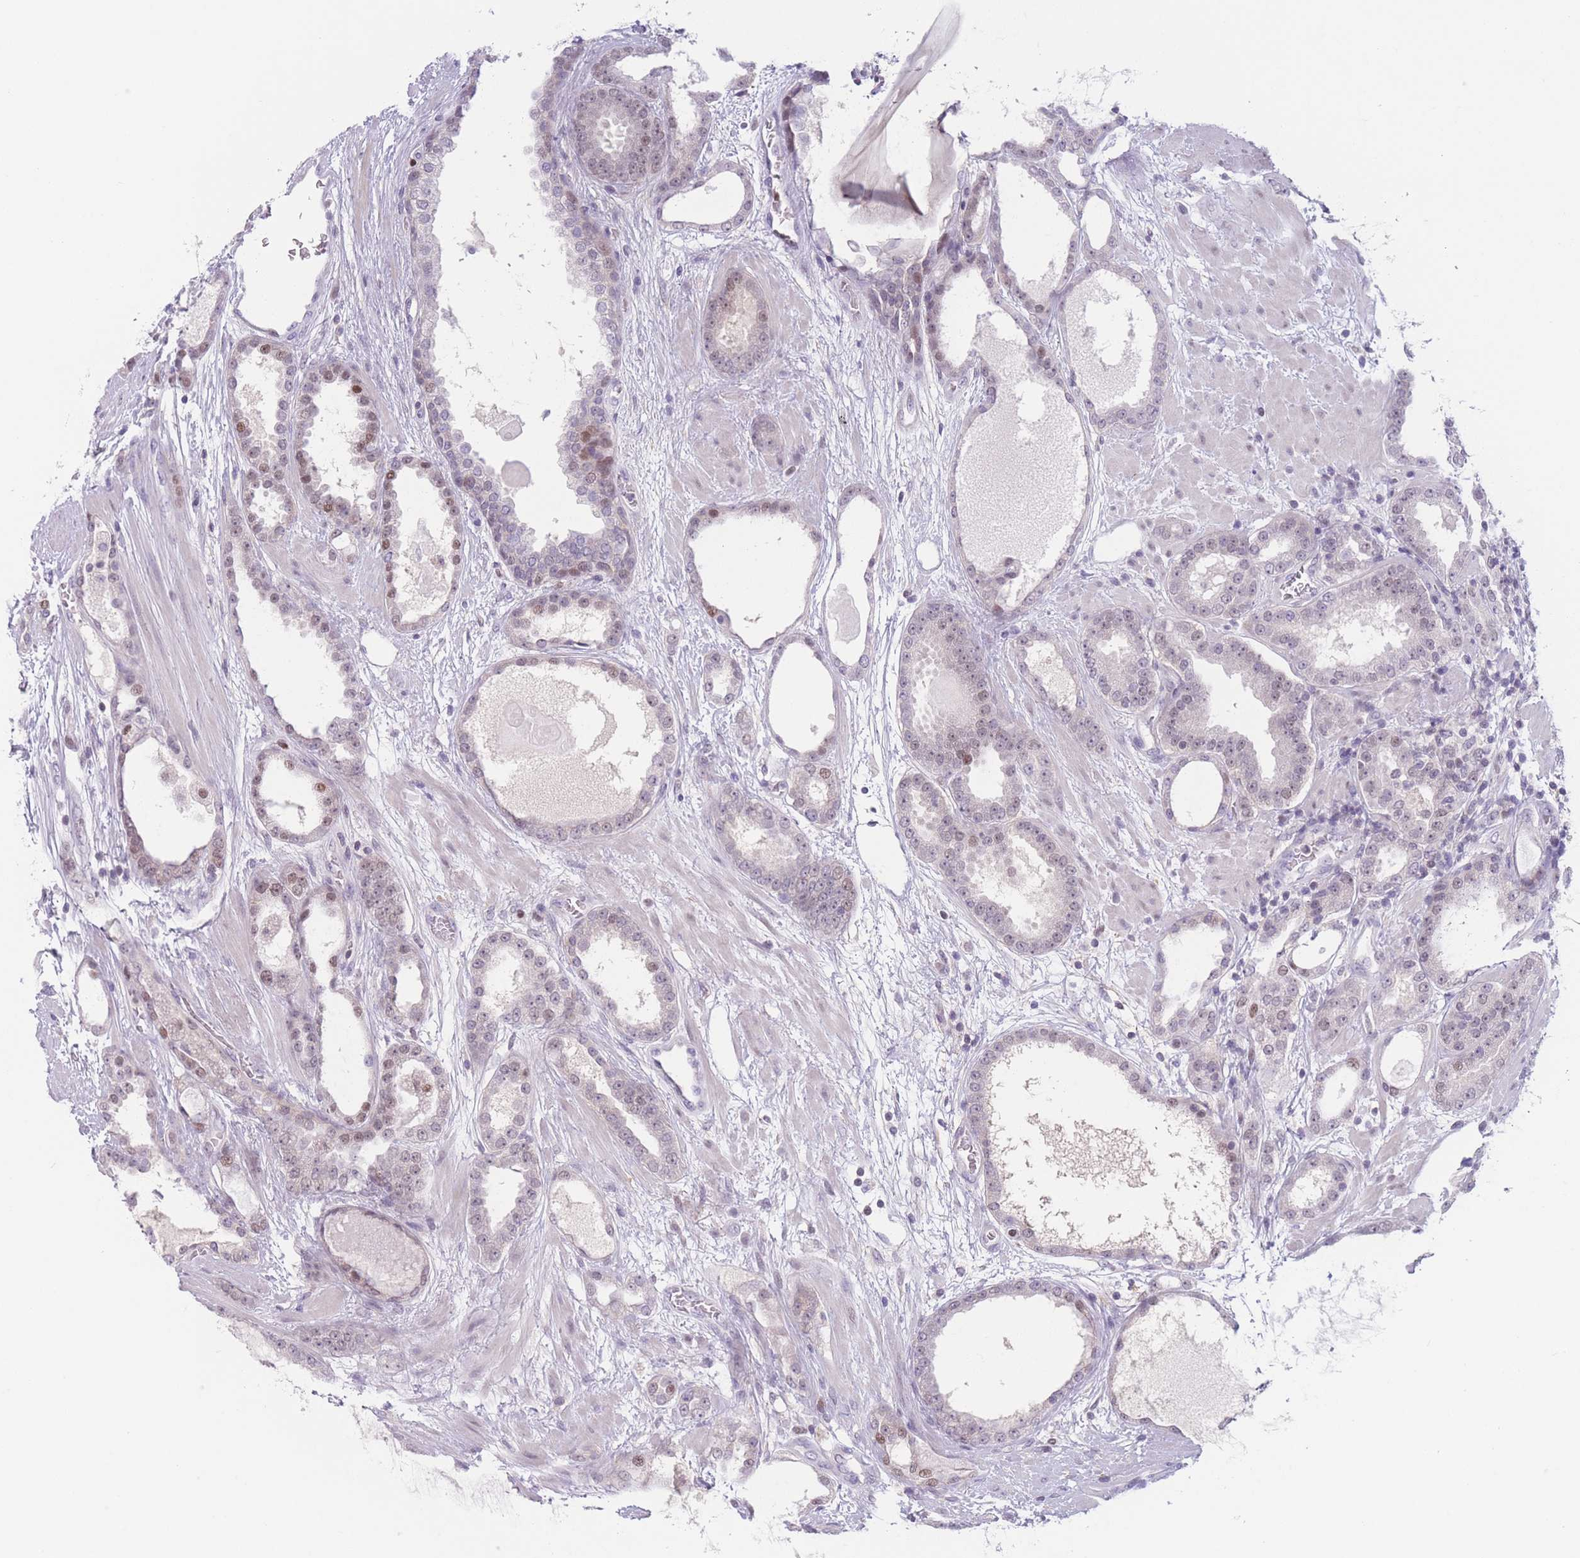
{"staining": {"intensity": "weak", "quantity": "25%-75%", "location": "nuclear"}, "tissue": "prostate cancer", "cell_type": "Tumor cells", "image_type": "cancer", "snomed": [{"axis": "morphology", "description": "Adenocarcinoma, High grade"}, {"axis": "topography", "description": "Prostate"}], "caption": "This micrograph displays immunohistochemistry (IHC) staining of human prostate adenocarcinoma (high-grade), with low weak nuclear staining in about 25%-75% of tumor cells.", "gene": "ZNF439", "patient": {"sex": "male", "age": 60}}